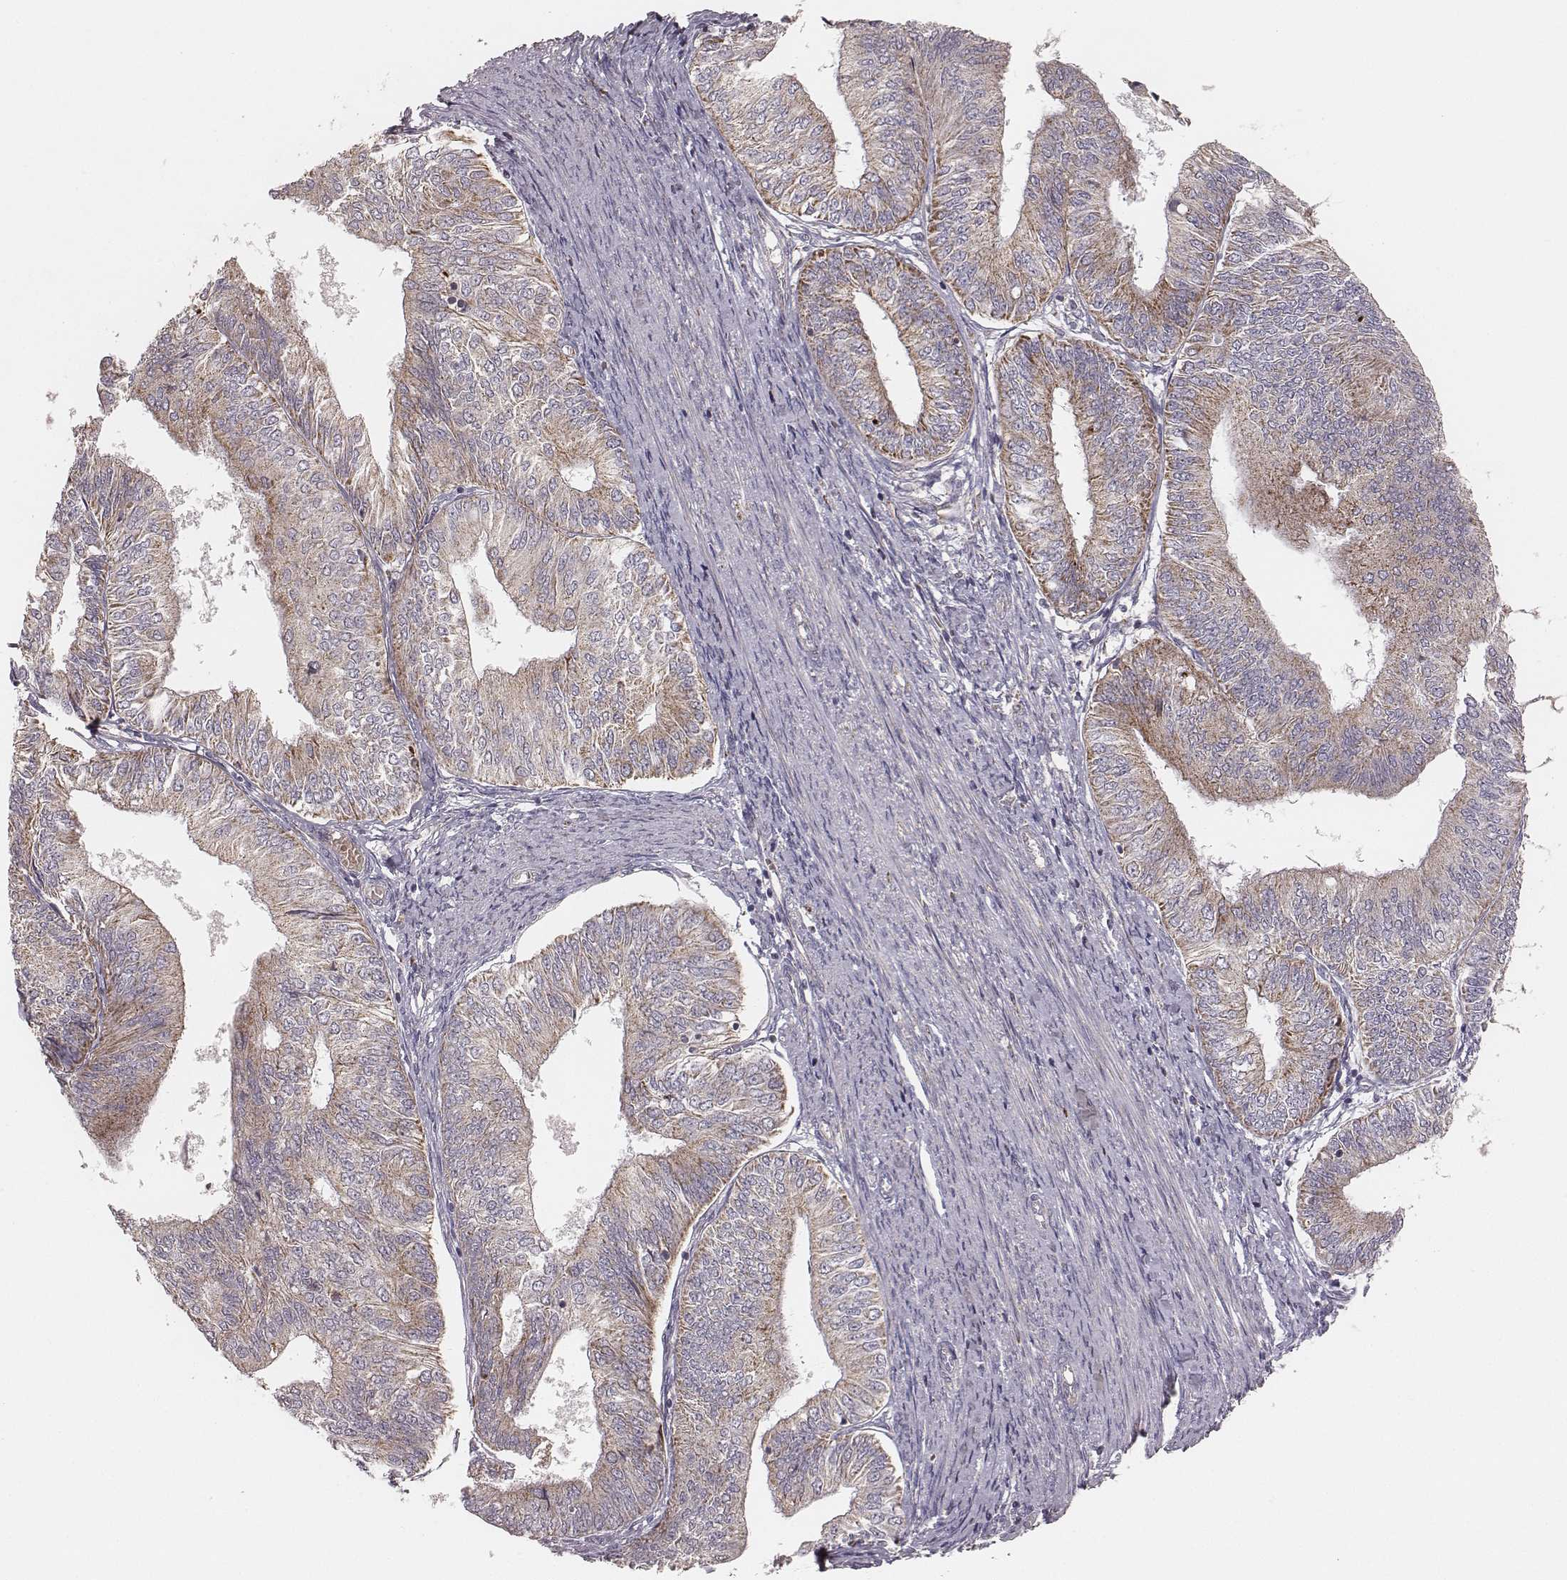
{"staining": {"intensity": "moderate", "quantity": ">75%", "location": "cytoplasmic/membranous"}, "tissue": "endometrial cancer", "cell_type": "Tumor cells", "image_type": "cancer", "snomed": [{"axis": "morphology", "description": "Adenocarcinoma, NOS"}, {"axis": "topography", "description": "Endometrium"}], "caption": "IHC (DAB) staining of human endometrial cancer (adenocarcinoma) shows moderate cytoplasmic/membranous protein staining in approximately >75% of tumor cells.", "gene": "TUFM", "patient": {"sex": "female", "age": 58}}